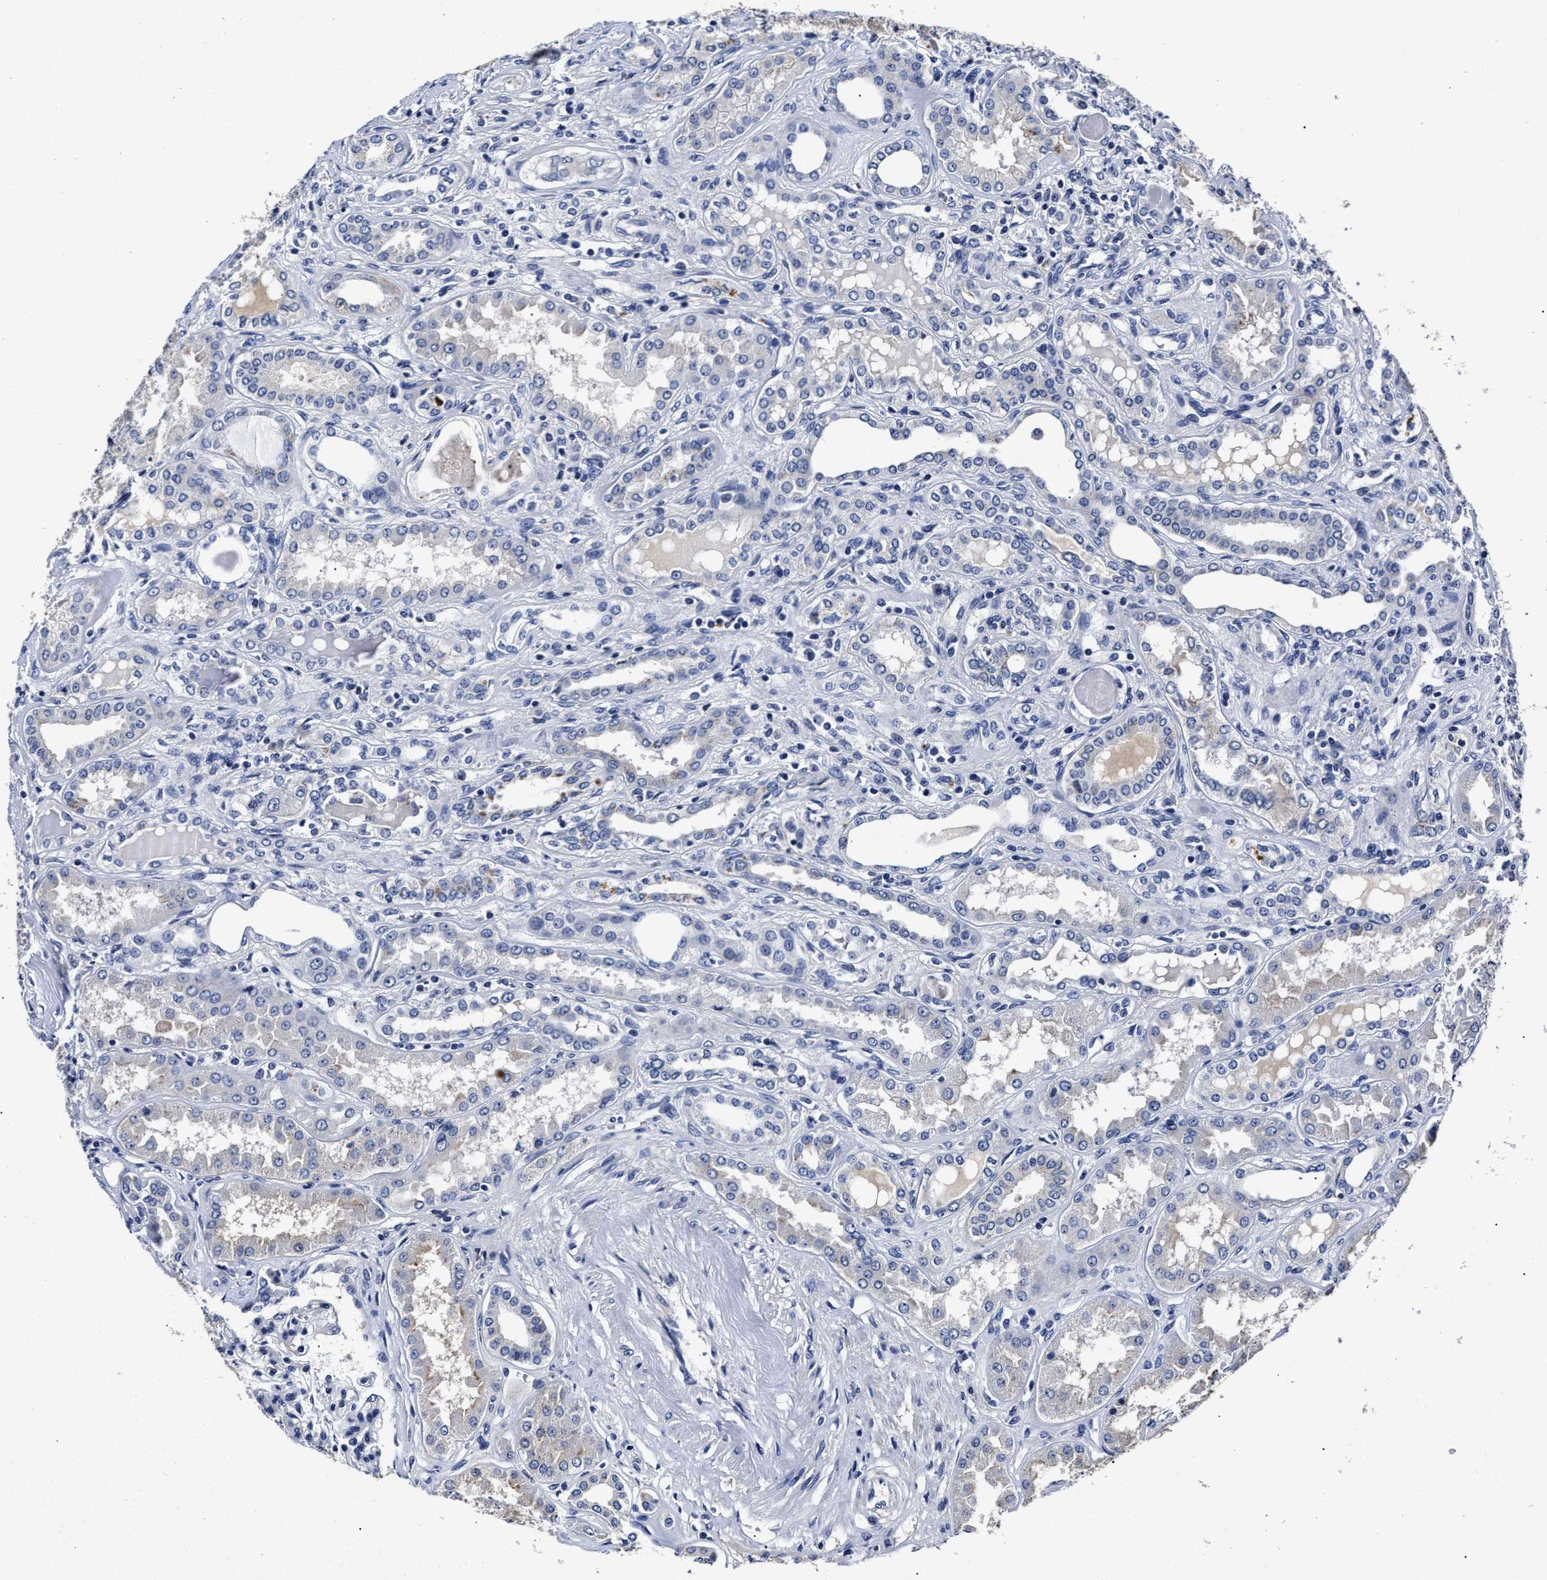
{"staining": {"intensity": "negative", "quantity": "none", "location": "none"}, "tissue": "kidney", "cell_type": "Cells in glomeruli", "image_type": "normal", "snomed": [{"axis": "morphology", "description": "Normal tissue, NOS"}, {"axis": "topography", "description": "Kidney"}], "caption": "An immunohistochemistry (IHC) micrograph of unremarkable kidney is shown. There is no staining in cells in glomeruli of kidney. (Immunohistochemistry (ihc), brightfield microscopy, high magnification).", "gene": "OLFML2A", "patient": {"sex": "female", "age": 56}}